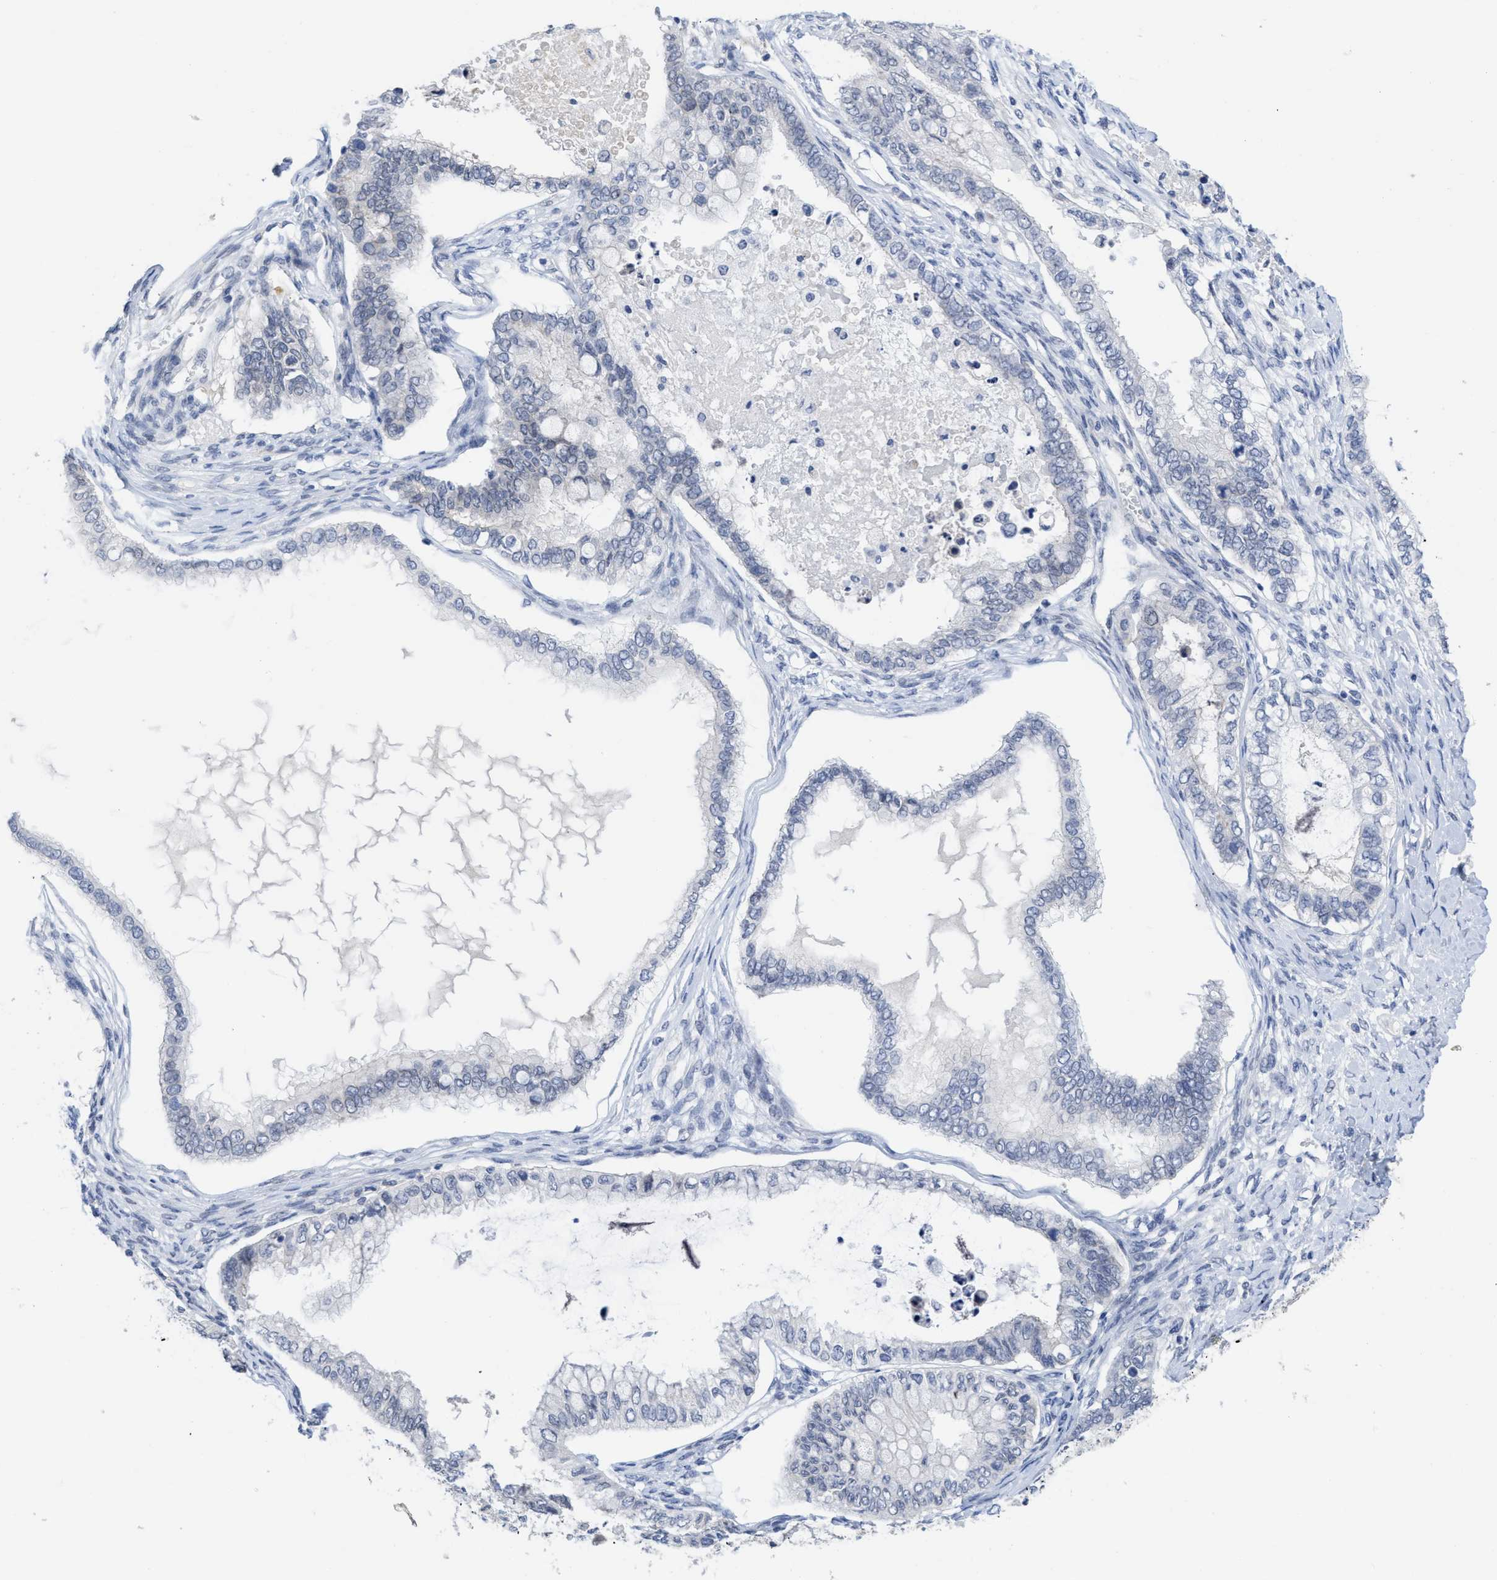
{"staining": {"intensity": "negative", "quantity": "none", "location": "none"}, "tissue": "ovarian cancer", "cell_type": "Tumor cells", "image_type": "cancer", "snomed": [{"axis": "morphology", "description": "Cystadenocarcinoma, mucinous, NOS"}, {"axis": "topography", "description": "Ovary"}], "caption": "An image of human ovarian cancer (mucinous cystadenocarcinoma) is negative for staining in tumor cells.", "gene": "ACKR1", "patient": {"sex": "female", "age": 80}}